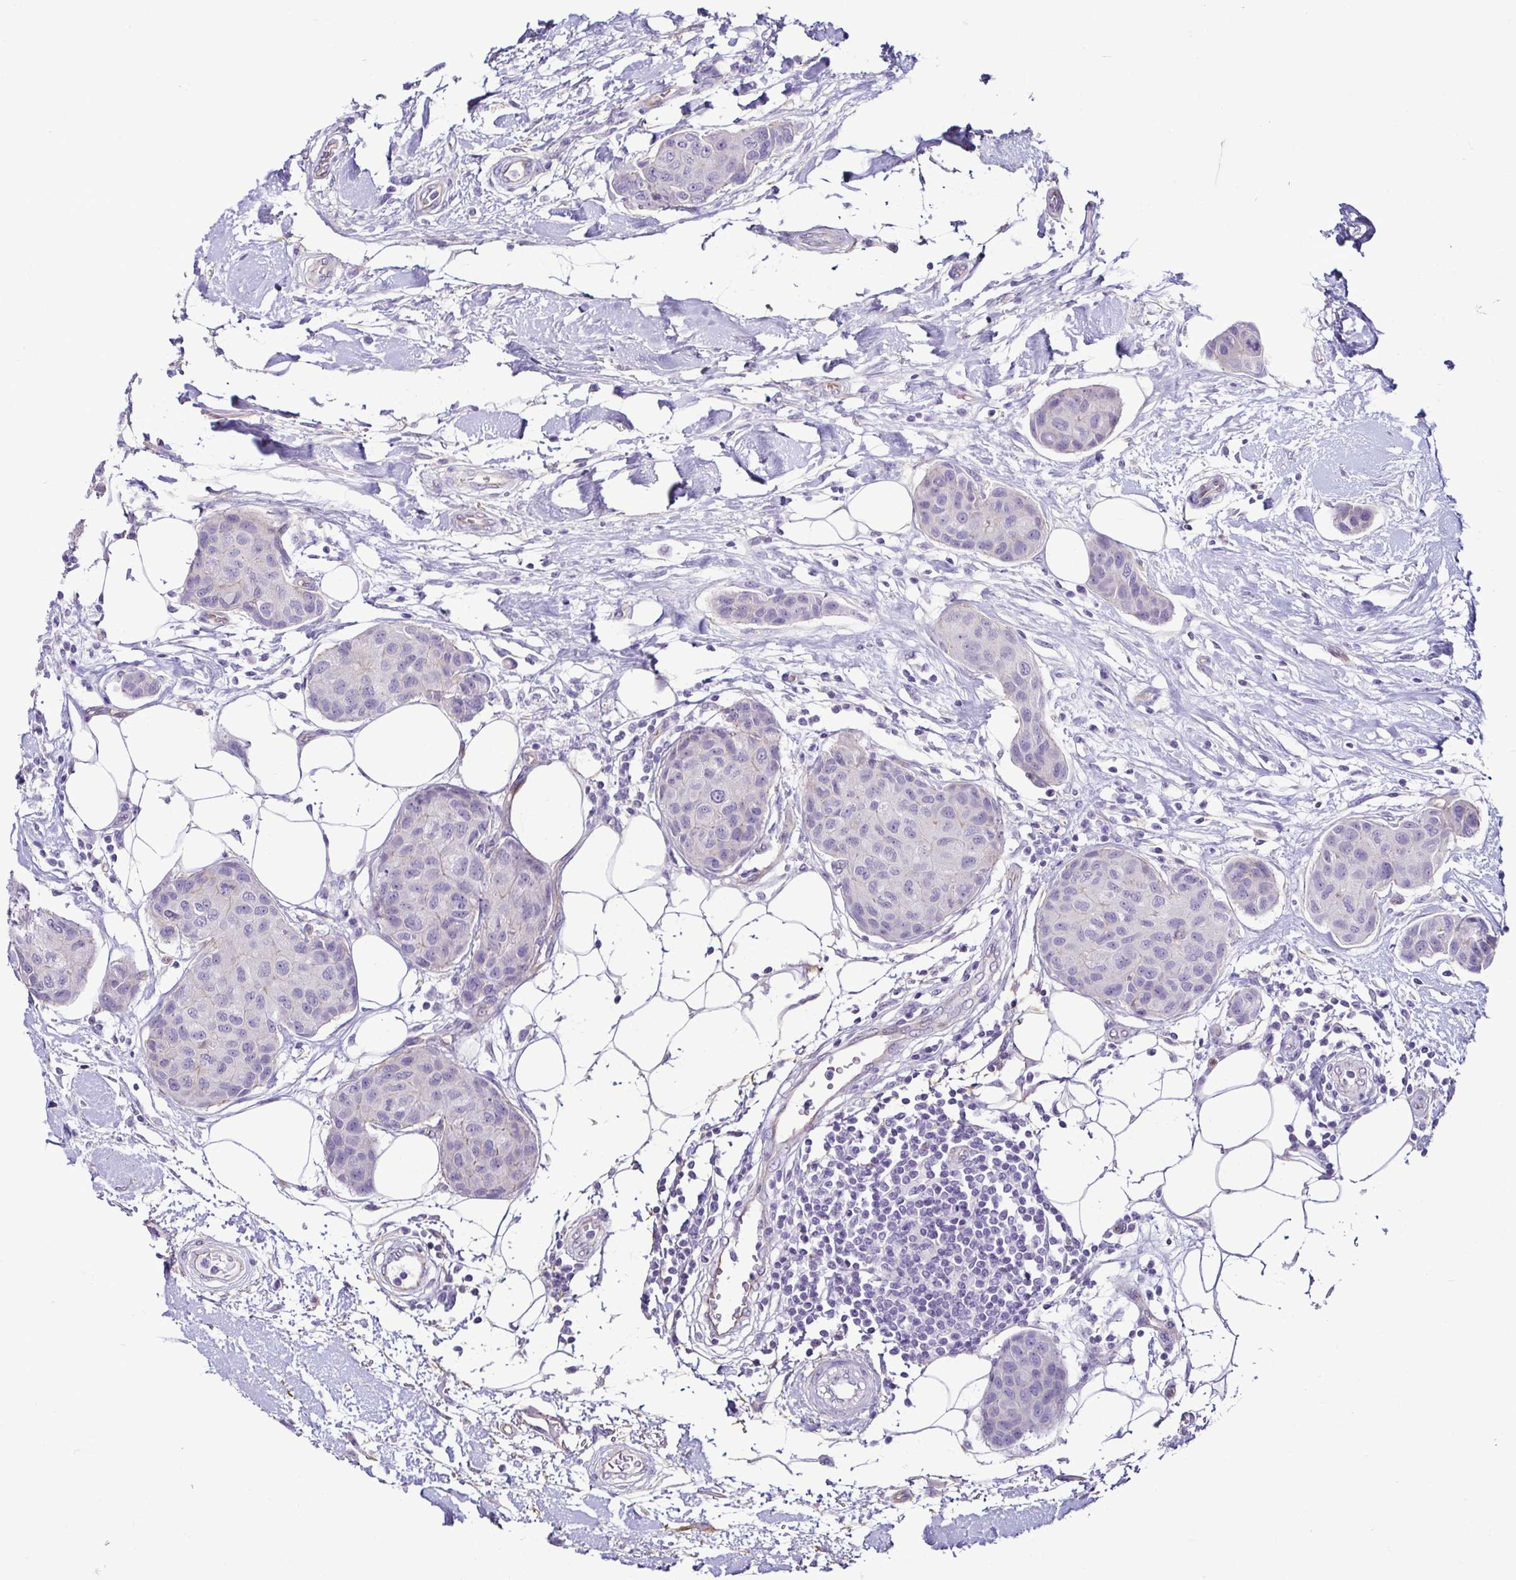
{"staining": {"intensity": "negative", "quantity": "none", "location": "none"}, "tissue": "breast cancer", "cell_type": "Tumor cells", "image_type": "cancer", "snomed": [{"axis": "morphology", "description": "Duct carcinoma"}, {"axis": "topography", "description": "Breast"}, {"axis": "topography", "description": "Lymph node"}], "caption": "Immunohistochemistry of human breast invasive ductal carcinoma displays no positivity in tumor cells.", "gene": "CASP14", "patient": {"sex": "female", "age": 80}}